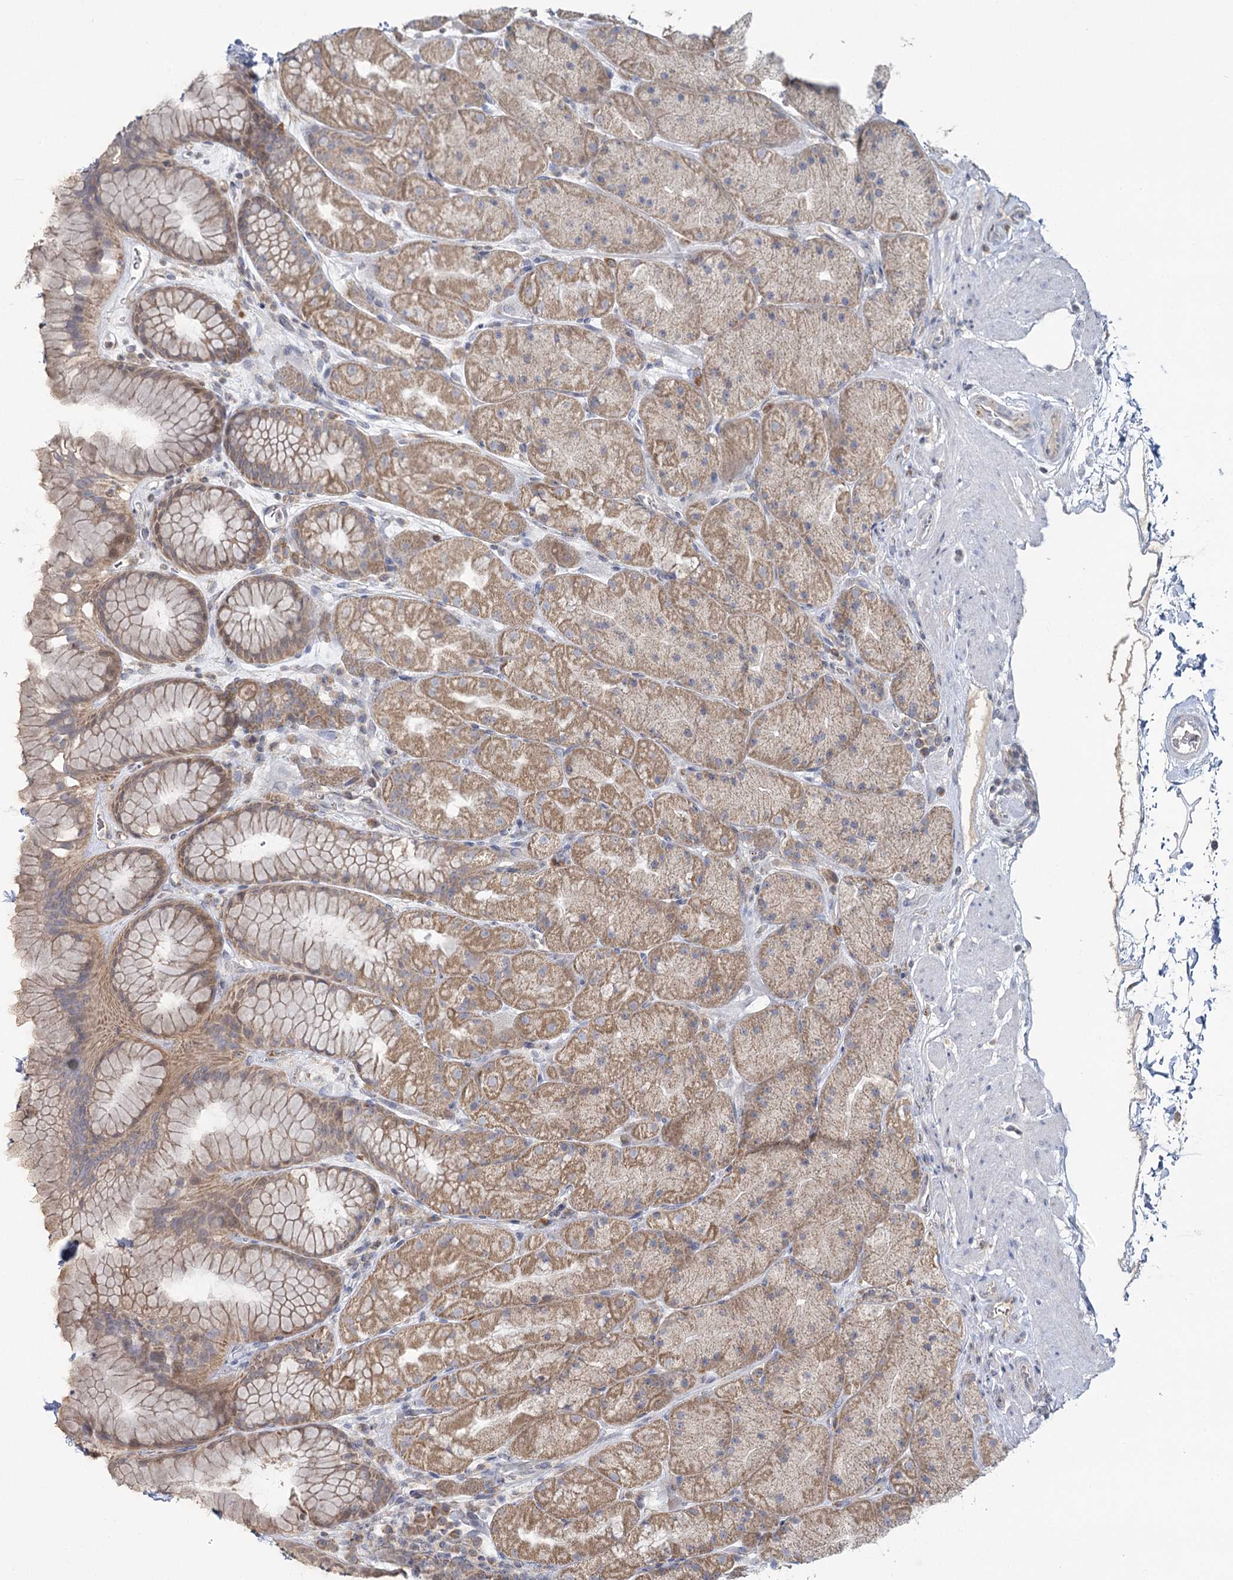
{"staining": {"intensity": "moderate", "quantity": ">75%", "location": "cytoplasmic/membranous"}, "tissue": "stomach", "cell_type": "Glandular cells", "image_type": "normal", "snomed": [{"axis": "morphology", "description": "Normal tissue, NOS"}, {"axis": "topography", "description": "Stomach, upper"}, {"axis": "topography", "description": "Stomach, lower"}], "caption": "An image showing moderate cytoplasmic/membranous positivity in about >75% of glandular cells in benign stomach, as visualized by brown immunohistochemical staining.", "gene": "ACOX2", "patient": {"sex": "male", "age": 67}}